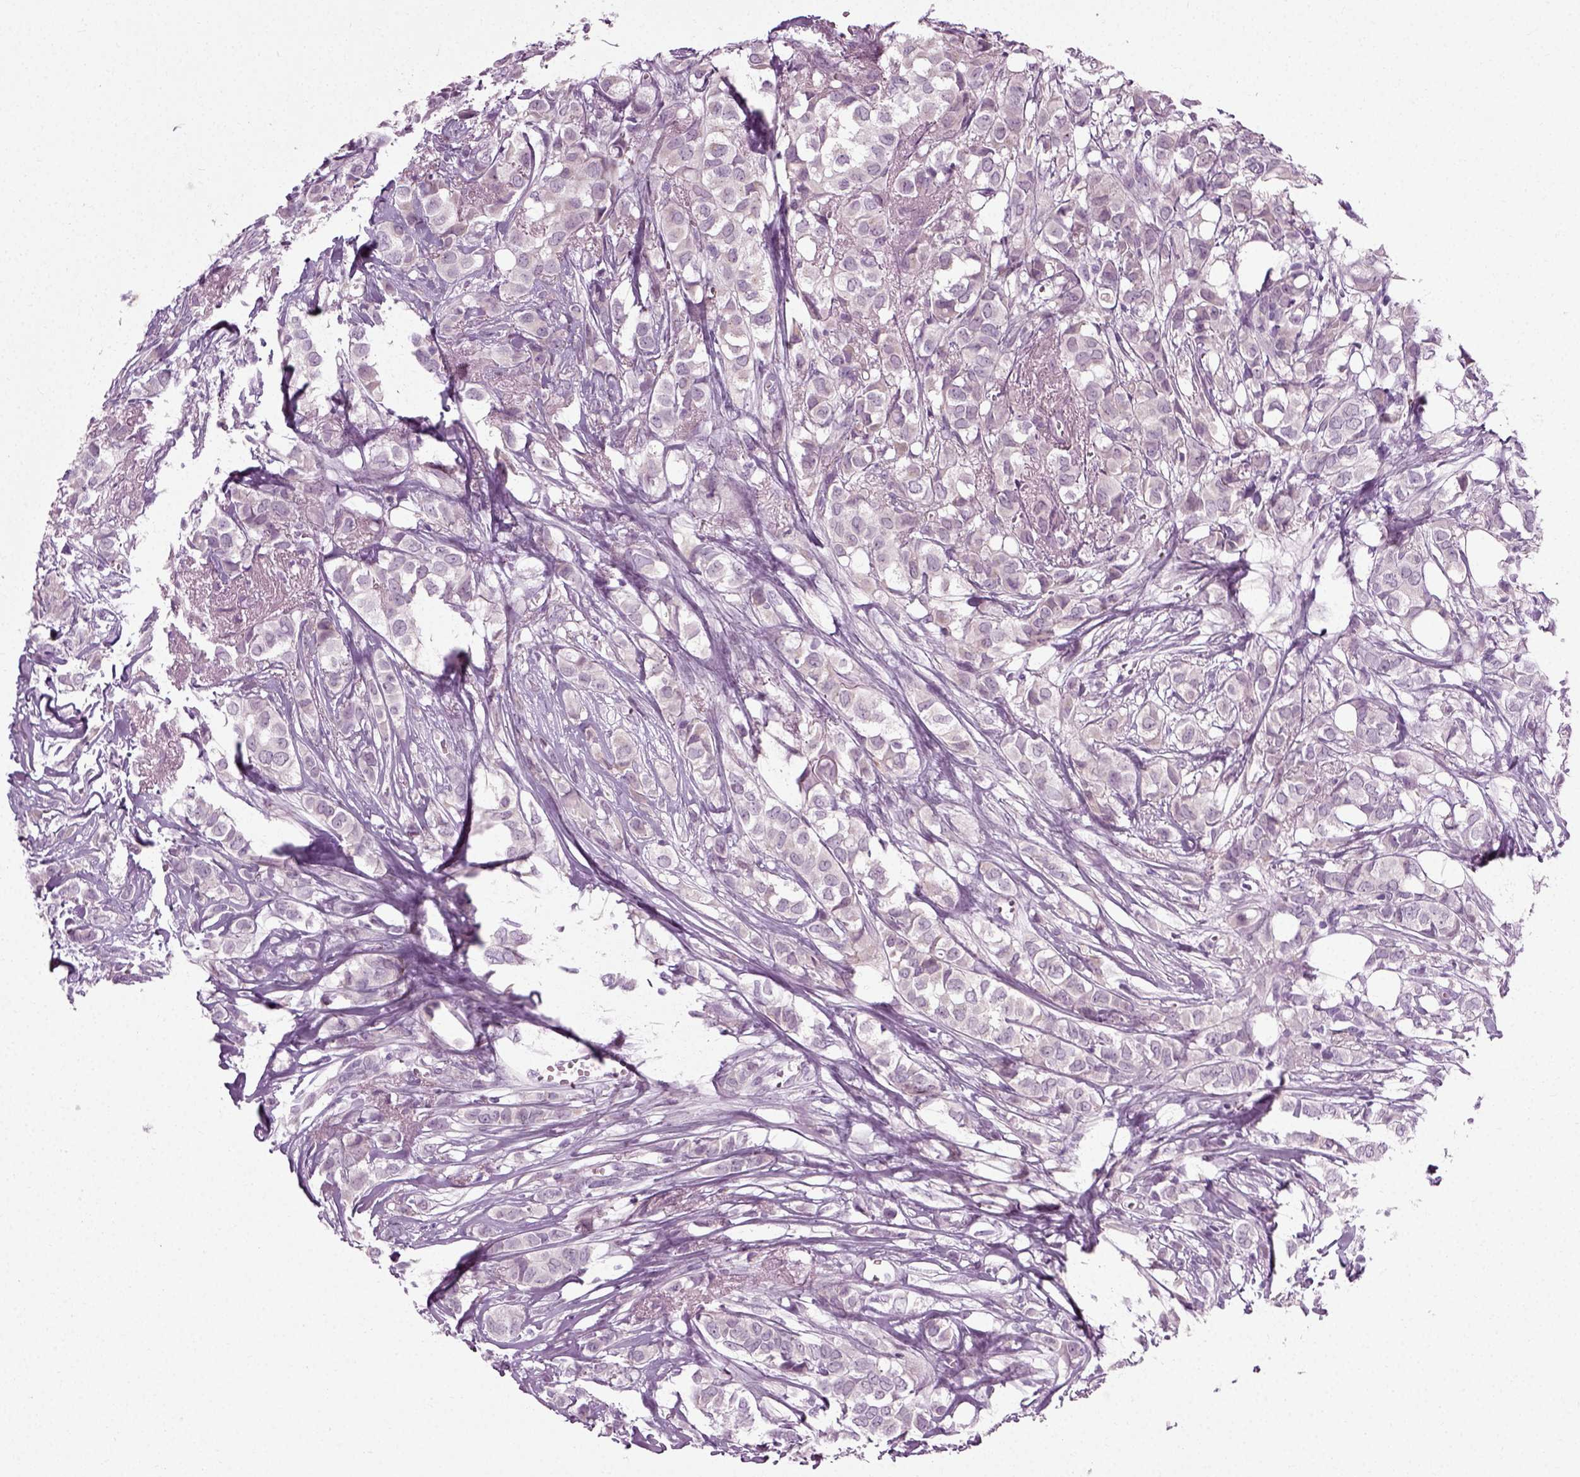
{"staining": {"intensity": "negative", "quantity": "none", "location": "none"}, "tissue": "breast cancer", "cell_type": "Tumor cells", "image_type": "cancer", "snomed": [{"axis": "morphology", "description": "Duct carcinoma"}, {"axis": "topography", "description": "Breast"}], "caption": "This is an immunohistochemistry image of breast cancer (infiltrating ductal carcinoma). There is no staining in tumor cells.", "gene": "SCG5", "patient": {"sex": "female", "age": 85}}